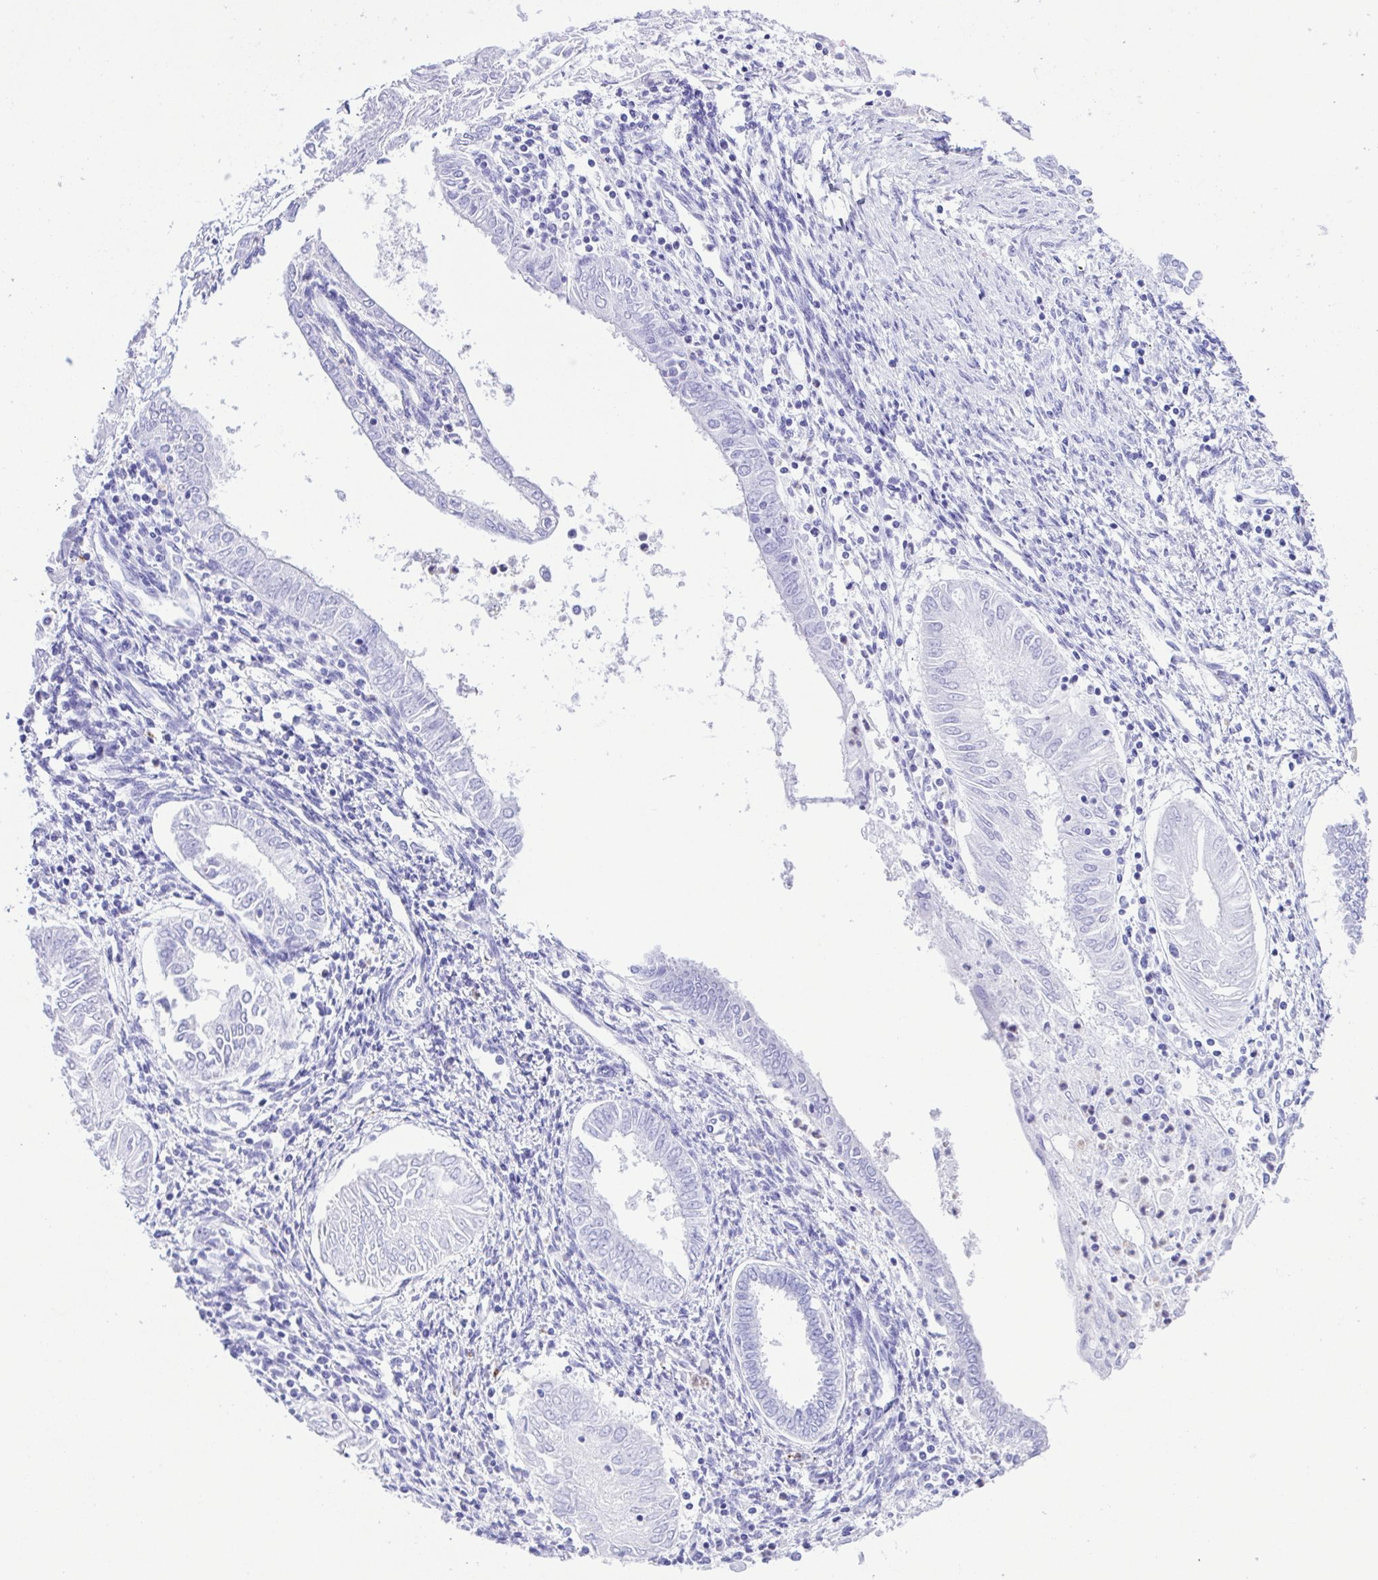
{"staining": {"intensity": "negative", "quantity": "none", "location": "none"}, "tissue": "endometrial cancer", "cell_type": "Tumor cells", "image_type": "cancer", "snomed": [{"axis": "morphology", "description": "Adenocarcinoma, NOS"}, {"axis": "topography", "description": "Endometrium"}], "caption": "A histopathology image of adenocarcinoma (endometrial) stained for a protein reveals no brown staining in tumor cells.", "gene": "GPR17", "patient": {"sex": "female", "age": 68}}